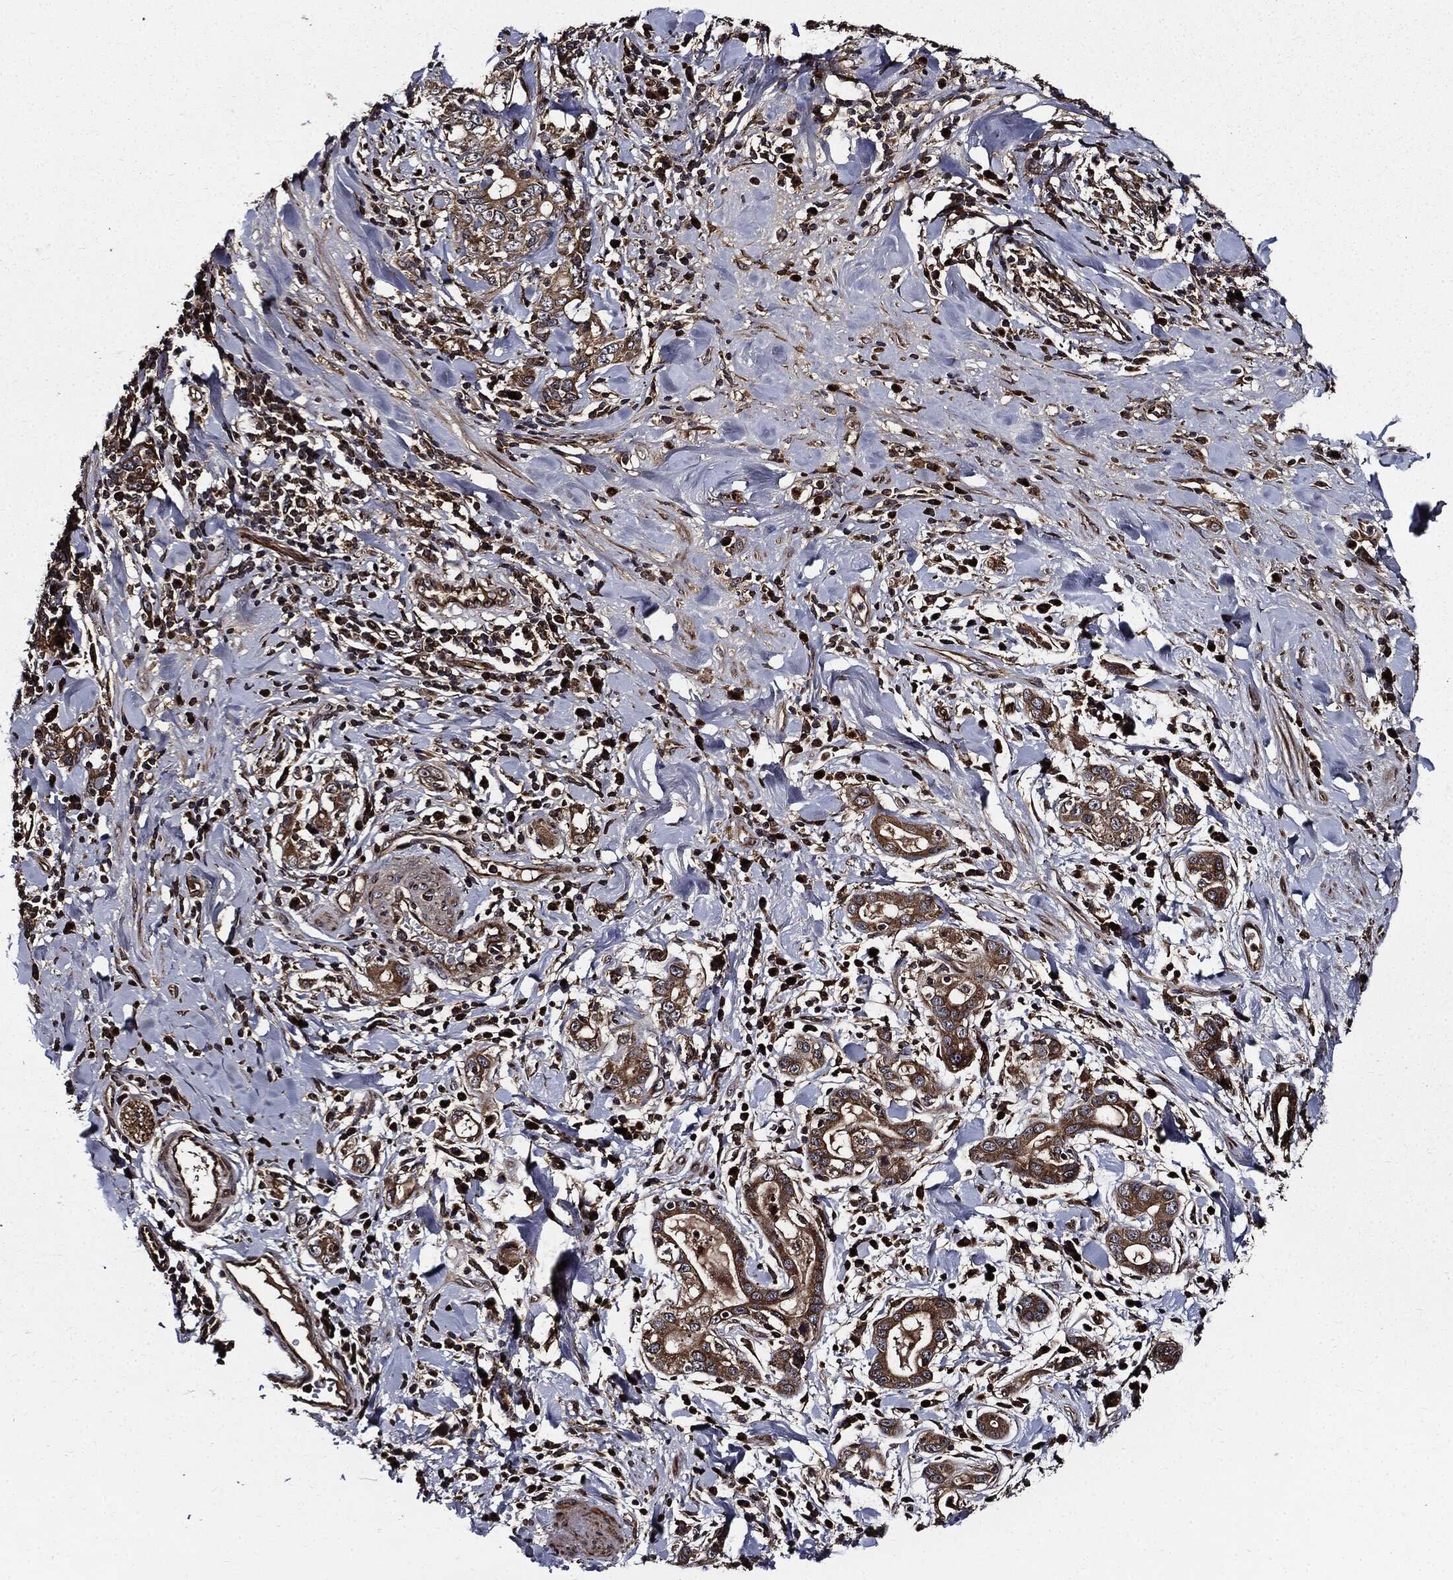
{"staining": {"intensity": "moderate", "quantity": ">75%", "location": "cytoplasmic/membranous"}, "tissue": "stomach cancer", "cell_type": "Tumor cells", "image_type": "cancer", "snomed": [{"axis": "morphology", "description": "Adenocarcinoma, NOS"}, {"axis": "topography", "description": "Stomach"}], "caption": "A micrograph showing moderate cytoplasmic/membranous staining in about >75% of tumor cells in adenocarcinoma (stomach), as visualized by brown immunohistochemical staining.", "gene": "HTT", "patient": {"sex": "male", "age": 79}}